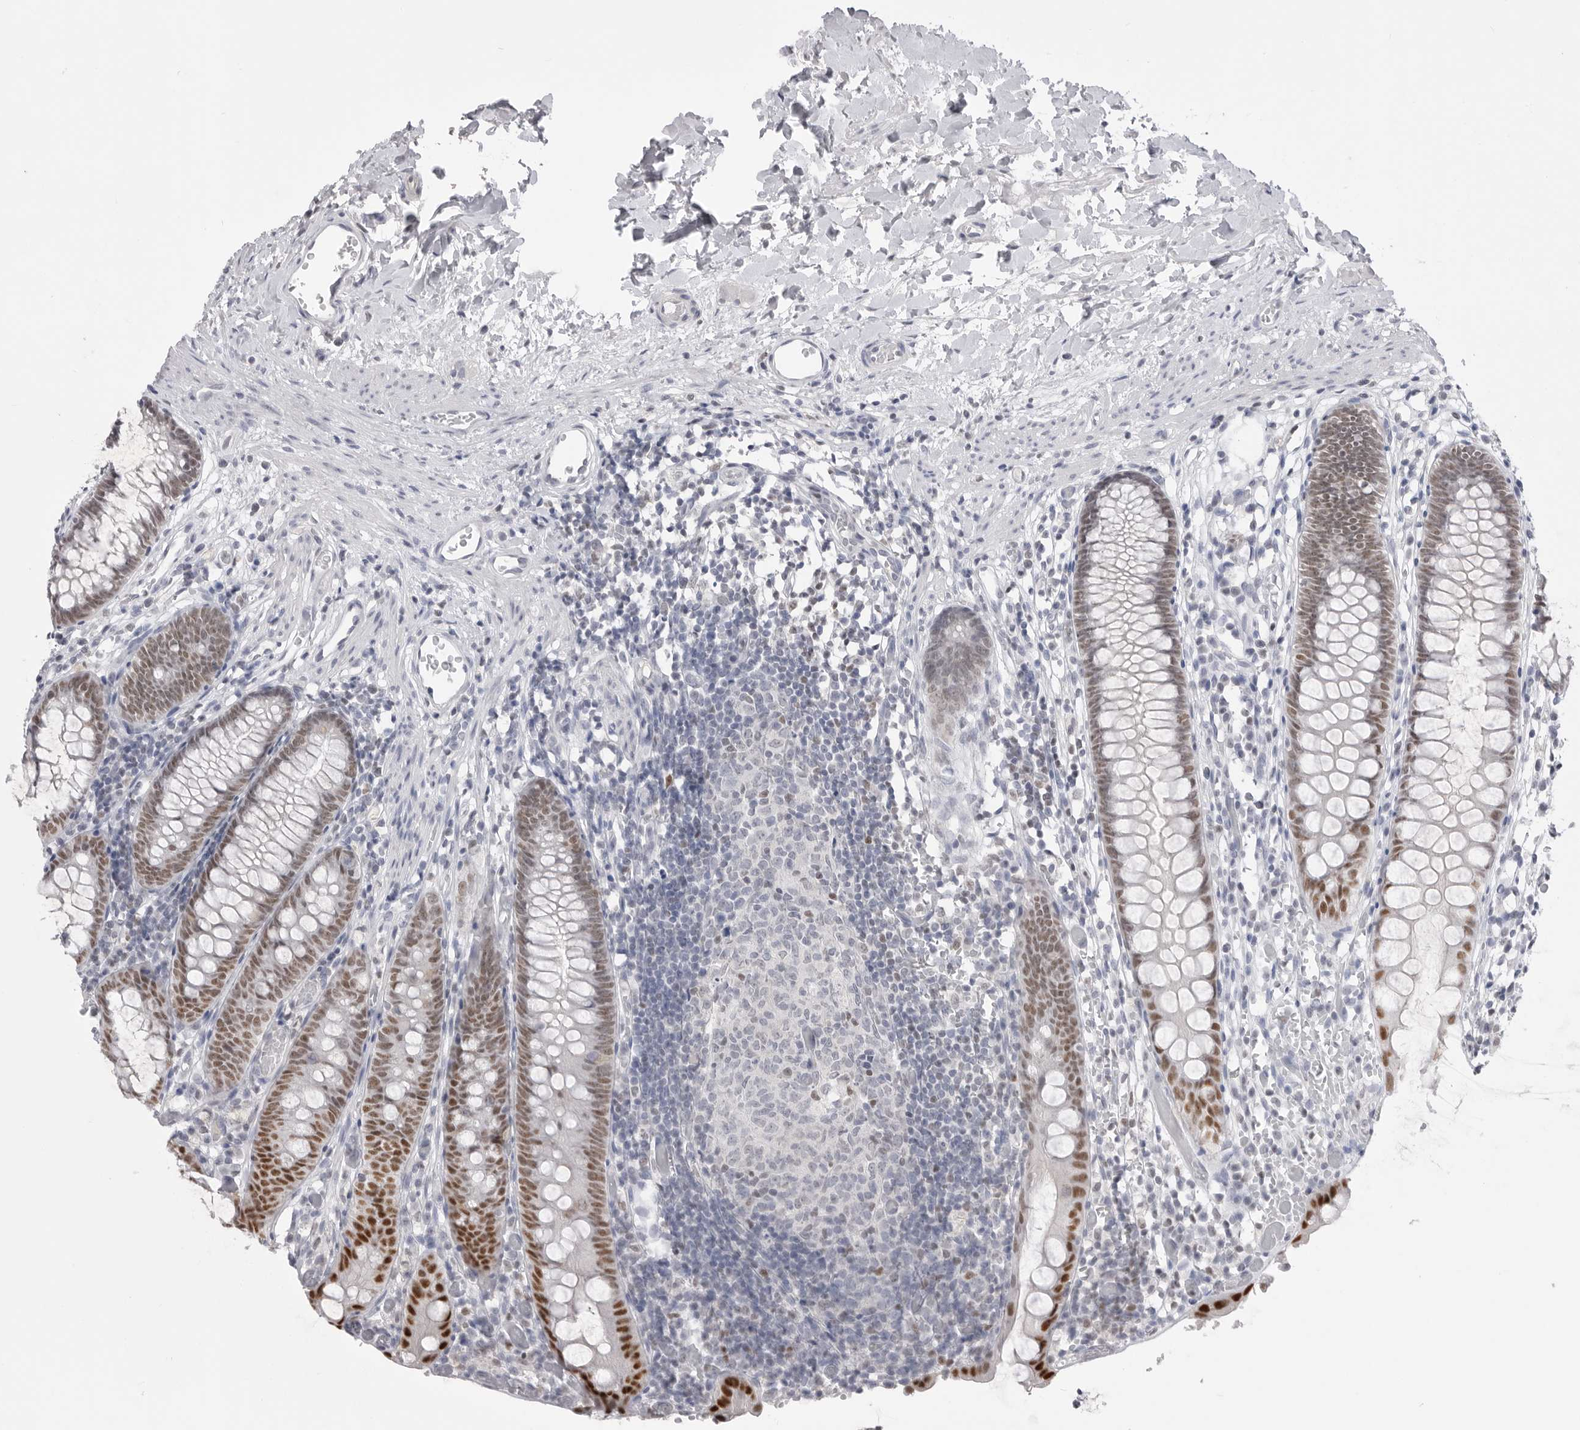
{"staining": {"intensity": "negative", "quantity": "none", "location": "none"}, "tissue": "colon", "cell_type": "Endothelial cells", "image_type": "normal", "snomed": [{"axis": "morphology", "description": "Normal tissue, NOS"}, {"axis": "topography", "description": "Colon"}], "caption": "The immunohistochemistry histopathology image has no significant expression in endothelial cells of colon. Nuclei are stained in blue.", "gene": "ZBTB7B", "patient": {"sex": "male", "age": 14}}